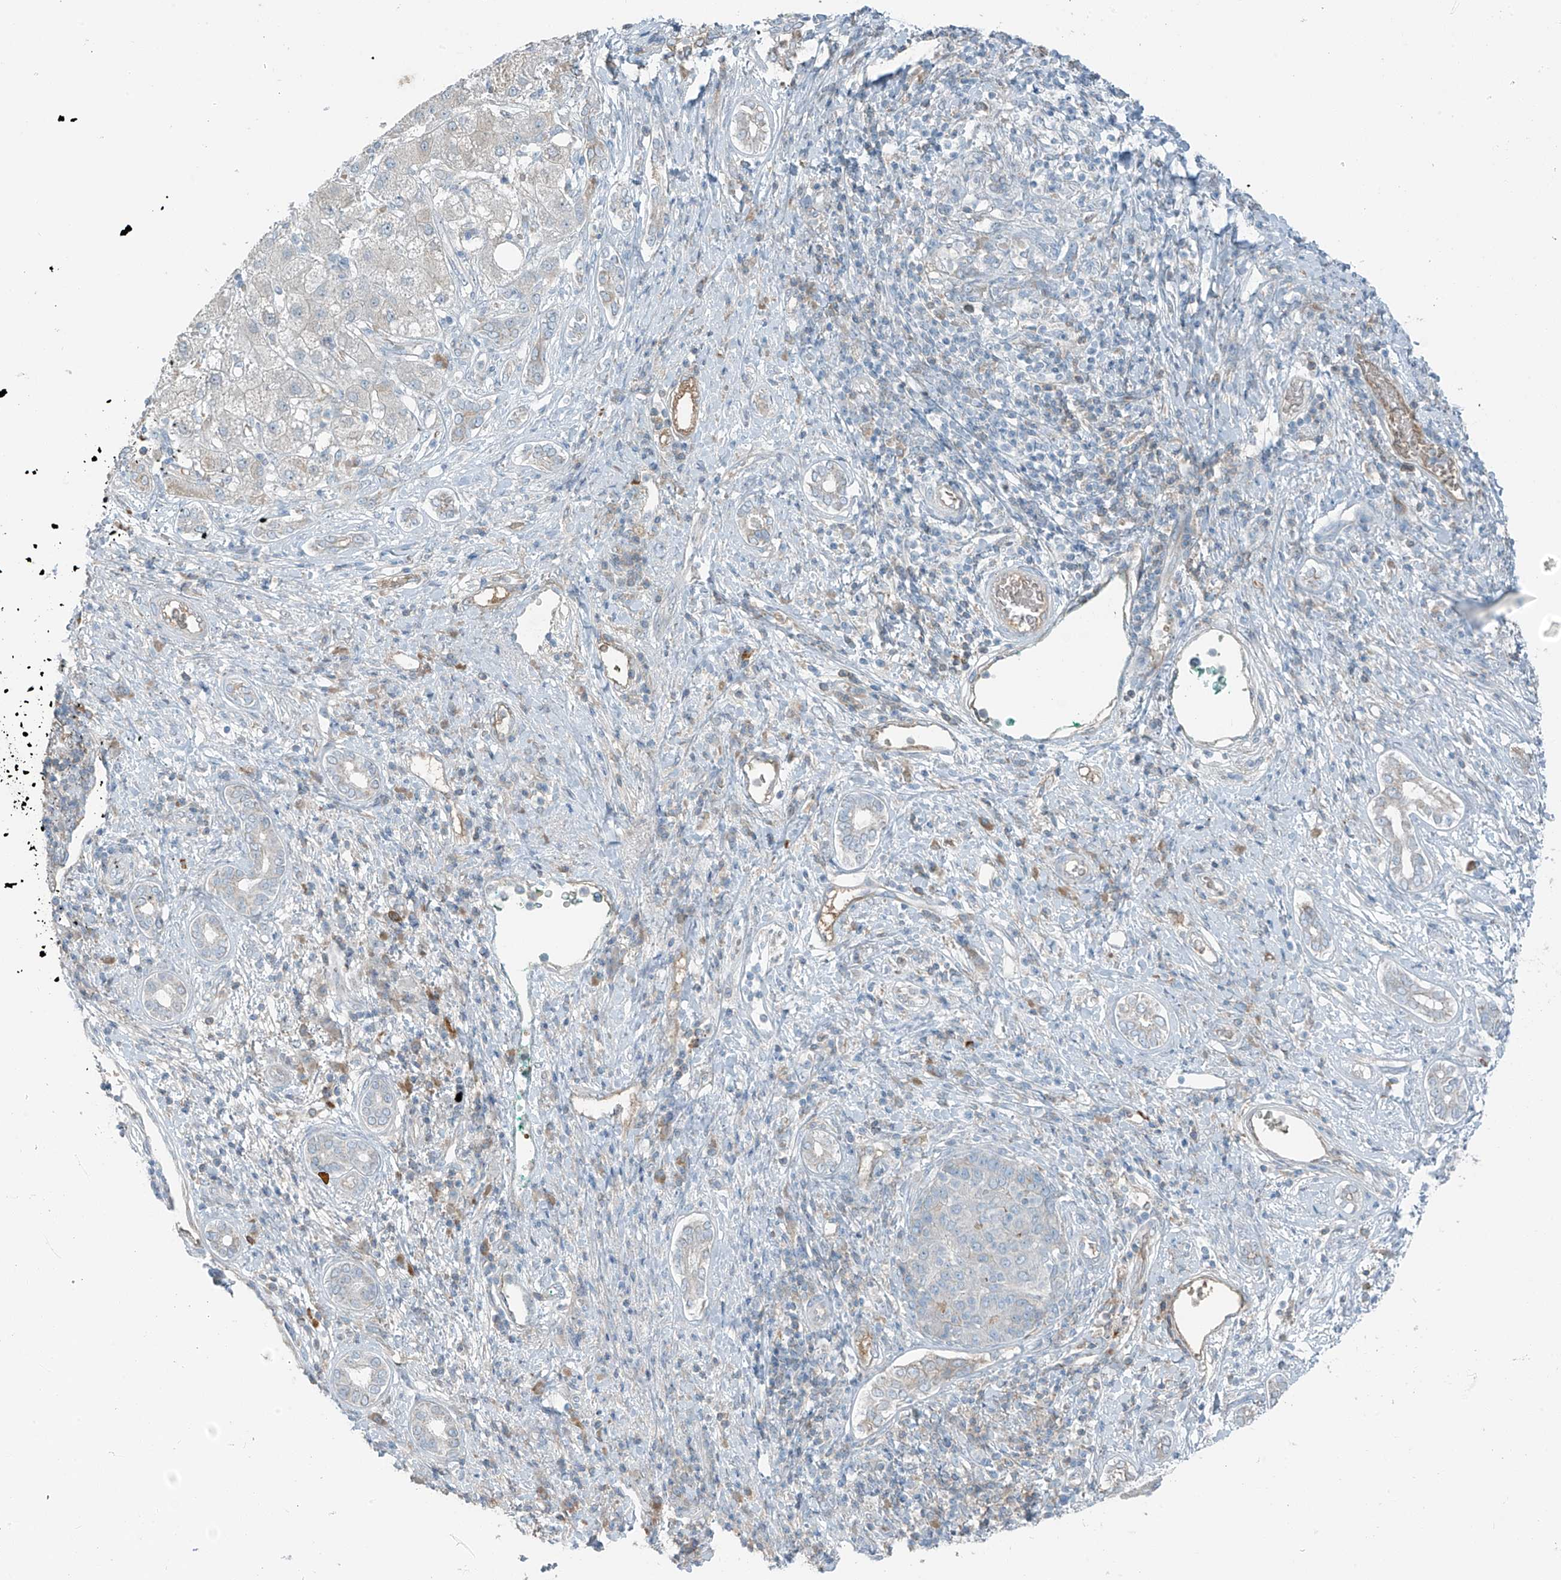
{"staining": {"intensity": "negative", "quantity": "none", "location": "none"}, "tissue": "liver cancer", "cell_type": "Tumor cells", "image_type": "cancer", "snomed": [{"axis": "morphology", "description": "Carcinoma, Hepatocellular, NOS"}, {"axis": "topography", "description": "Liver"}], "caption": "This is an immunohistochemistry (IHC) image of human liver hepatocellular carcinoma. There is no staining in tumor cells.", "gene": "FAM131C", "patient": {"sex": "male", "age": 65}}